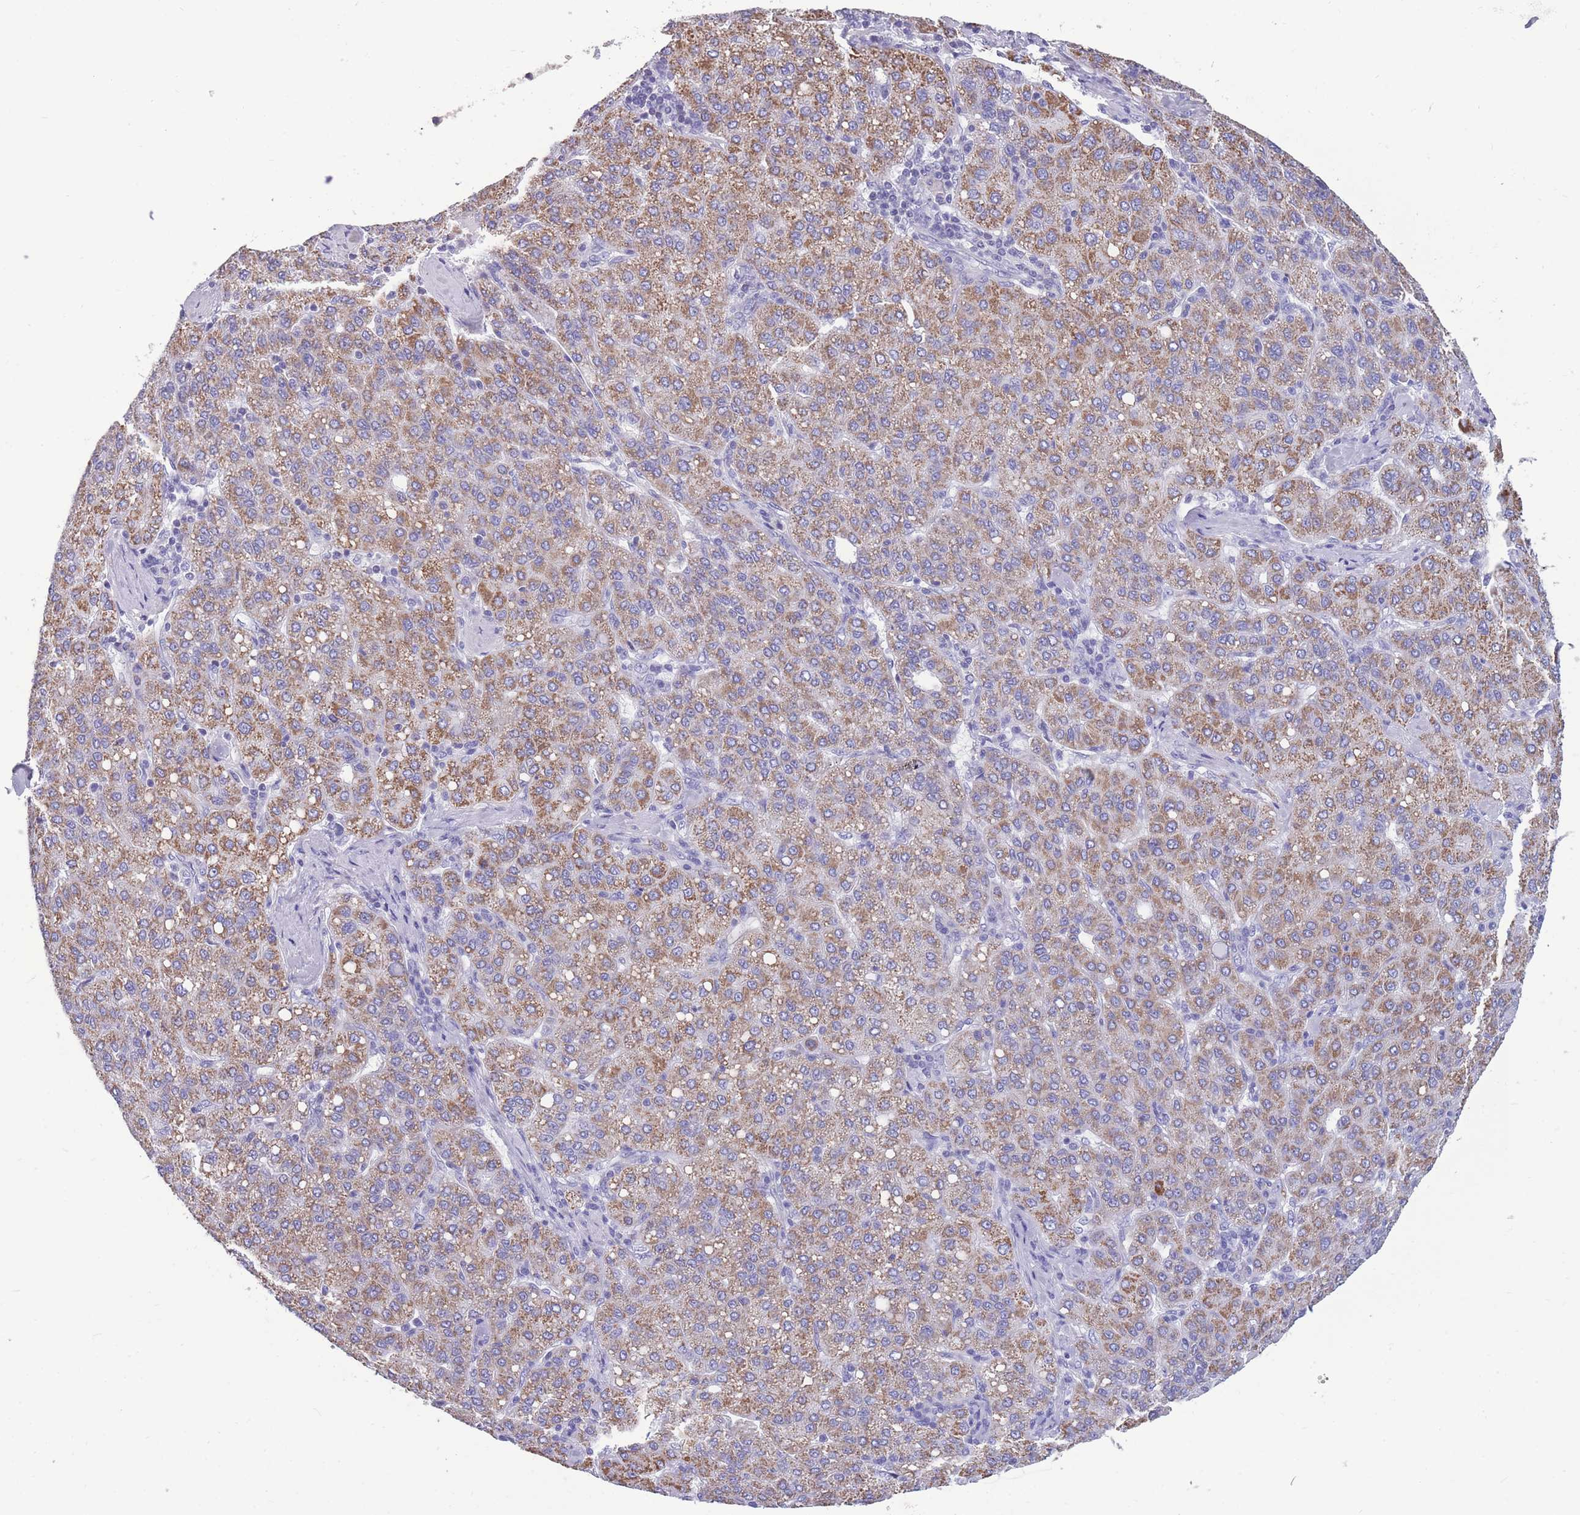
{"staining": {"intensity": "moderate", "quantity": ">75%", "location": "cytoplasmic/membranous"}, "tissue": "liver cancer", "cell_type": "Tumor cells", "image_type": "cancer", "snomed": [{"axis": "morphology", "description": "Carcinoma, Hepatocellular, NOS"}, {"axis": "topography", "description": "Liver"}], "caption": "Moderate cytoplasmic/membranous staining for a protein is identified in about >75% of tumor cells of liver cancer using immunohistochemistry (IHC).", "gene": "INTS2", "patient": {"sex": "male", "age": 65}}